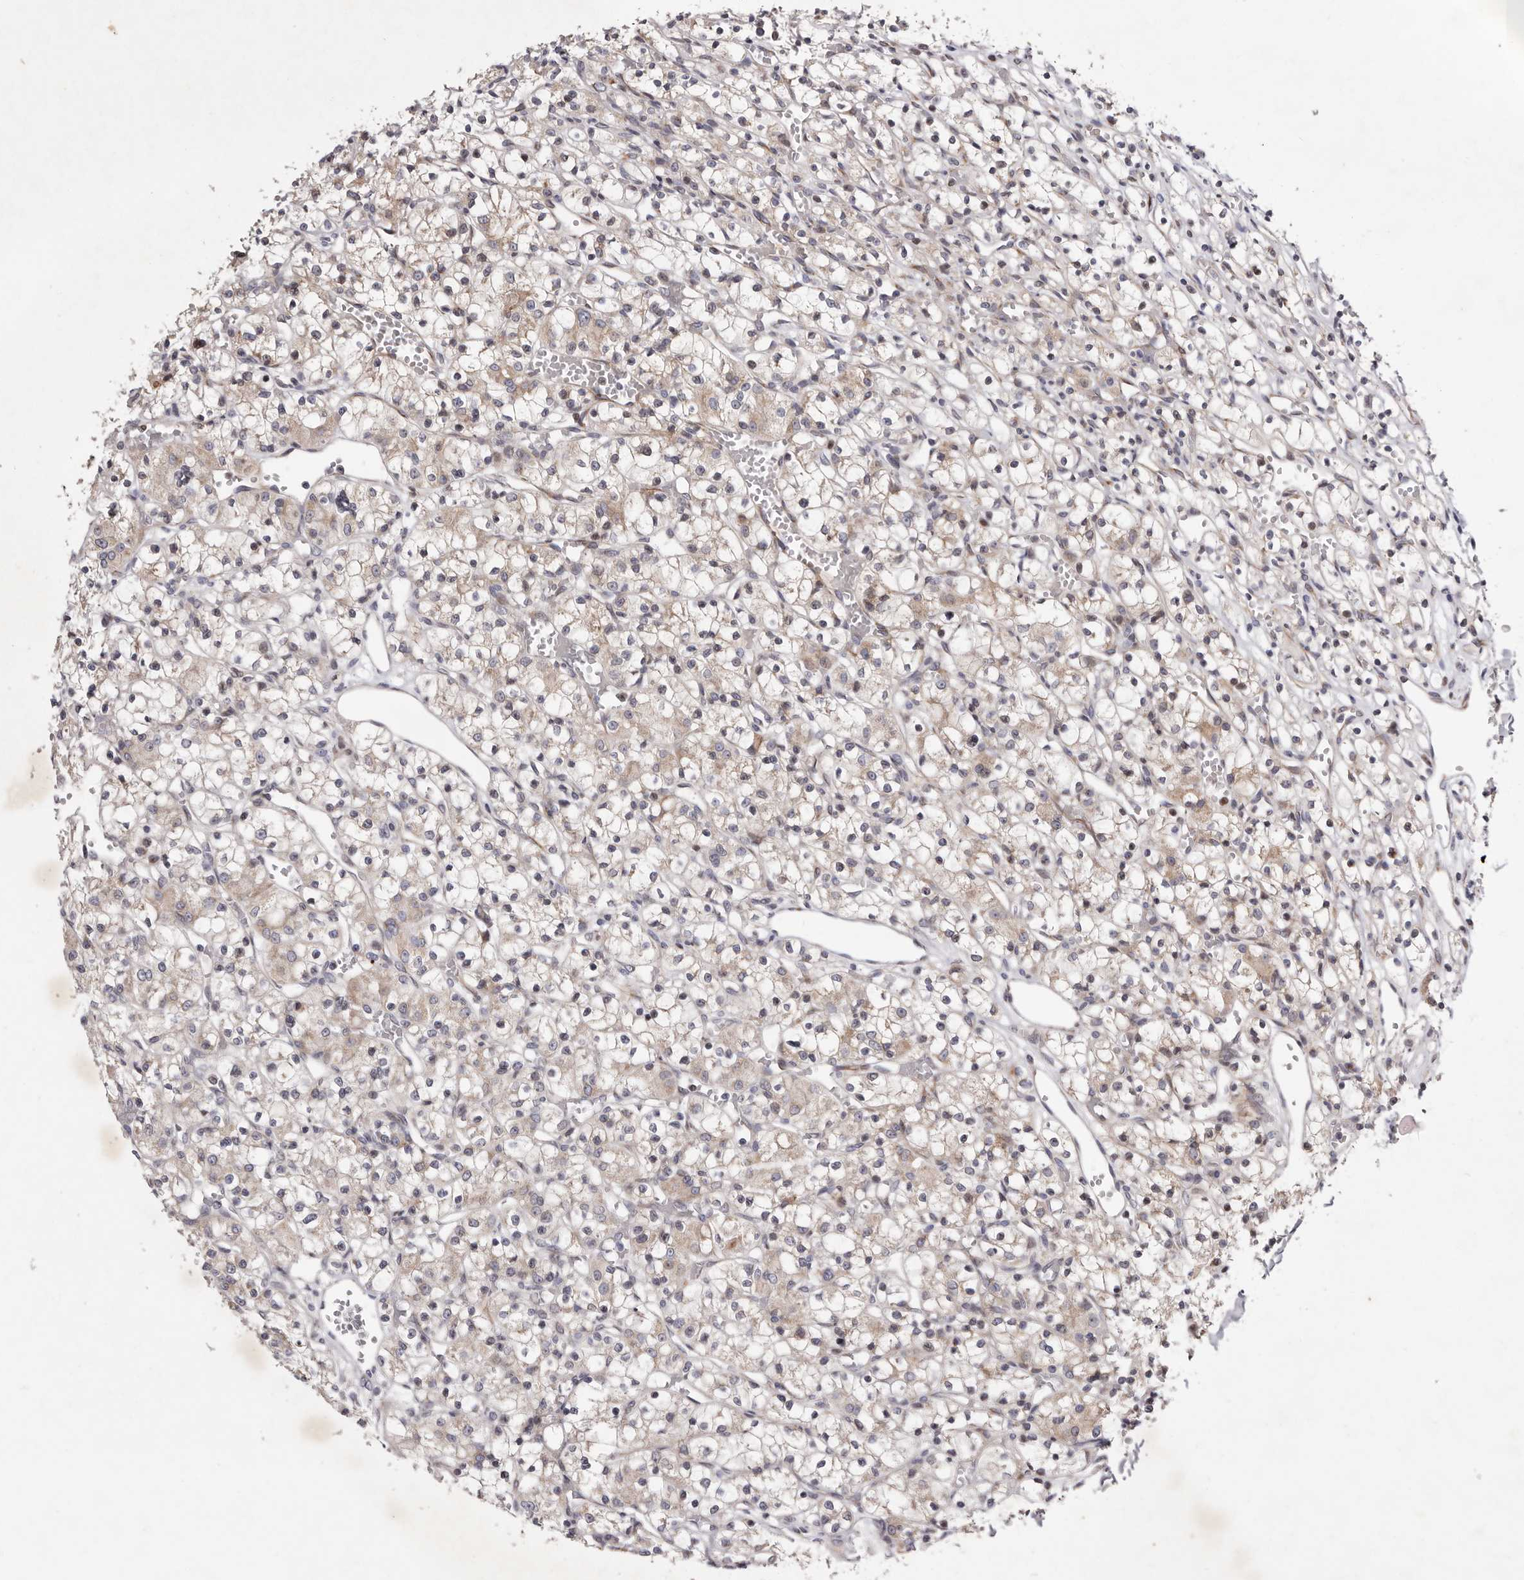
{"staining": {"intensity": "weak", "quantity": ">75%", "location": "cytoplasmic/membranous"}, "tissue": "renal cancer", "cell_type": "Tumor cells", "image_type": "cancer", "snomed": [{"axis": "morphology", "description": "Adenocarcinoma, NOS"}, {"axis": "topography", "description": "Kidney"}], "caption": "Renal cancer stained with a brown dye shows weak cytoplasmic/membranous positive staining in approximately >75% of tumor cells.", "gene": "TIMM17B", "patient": {"sex": "female", "age": 59}}